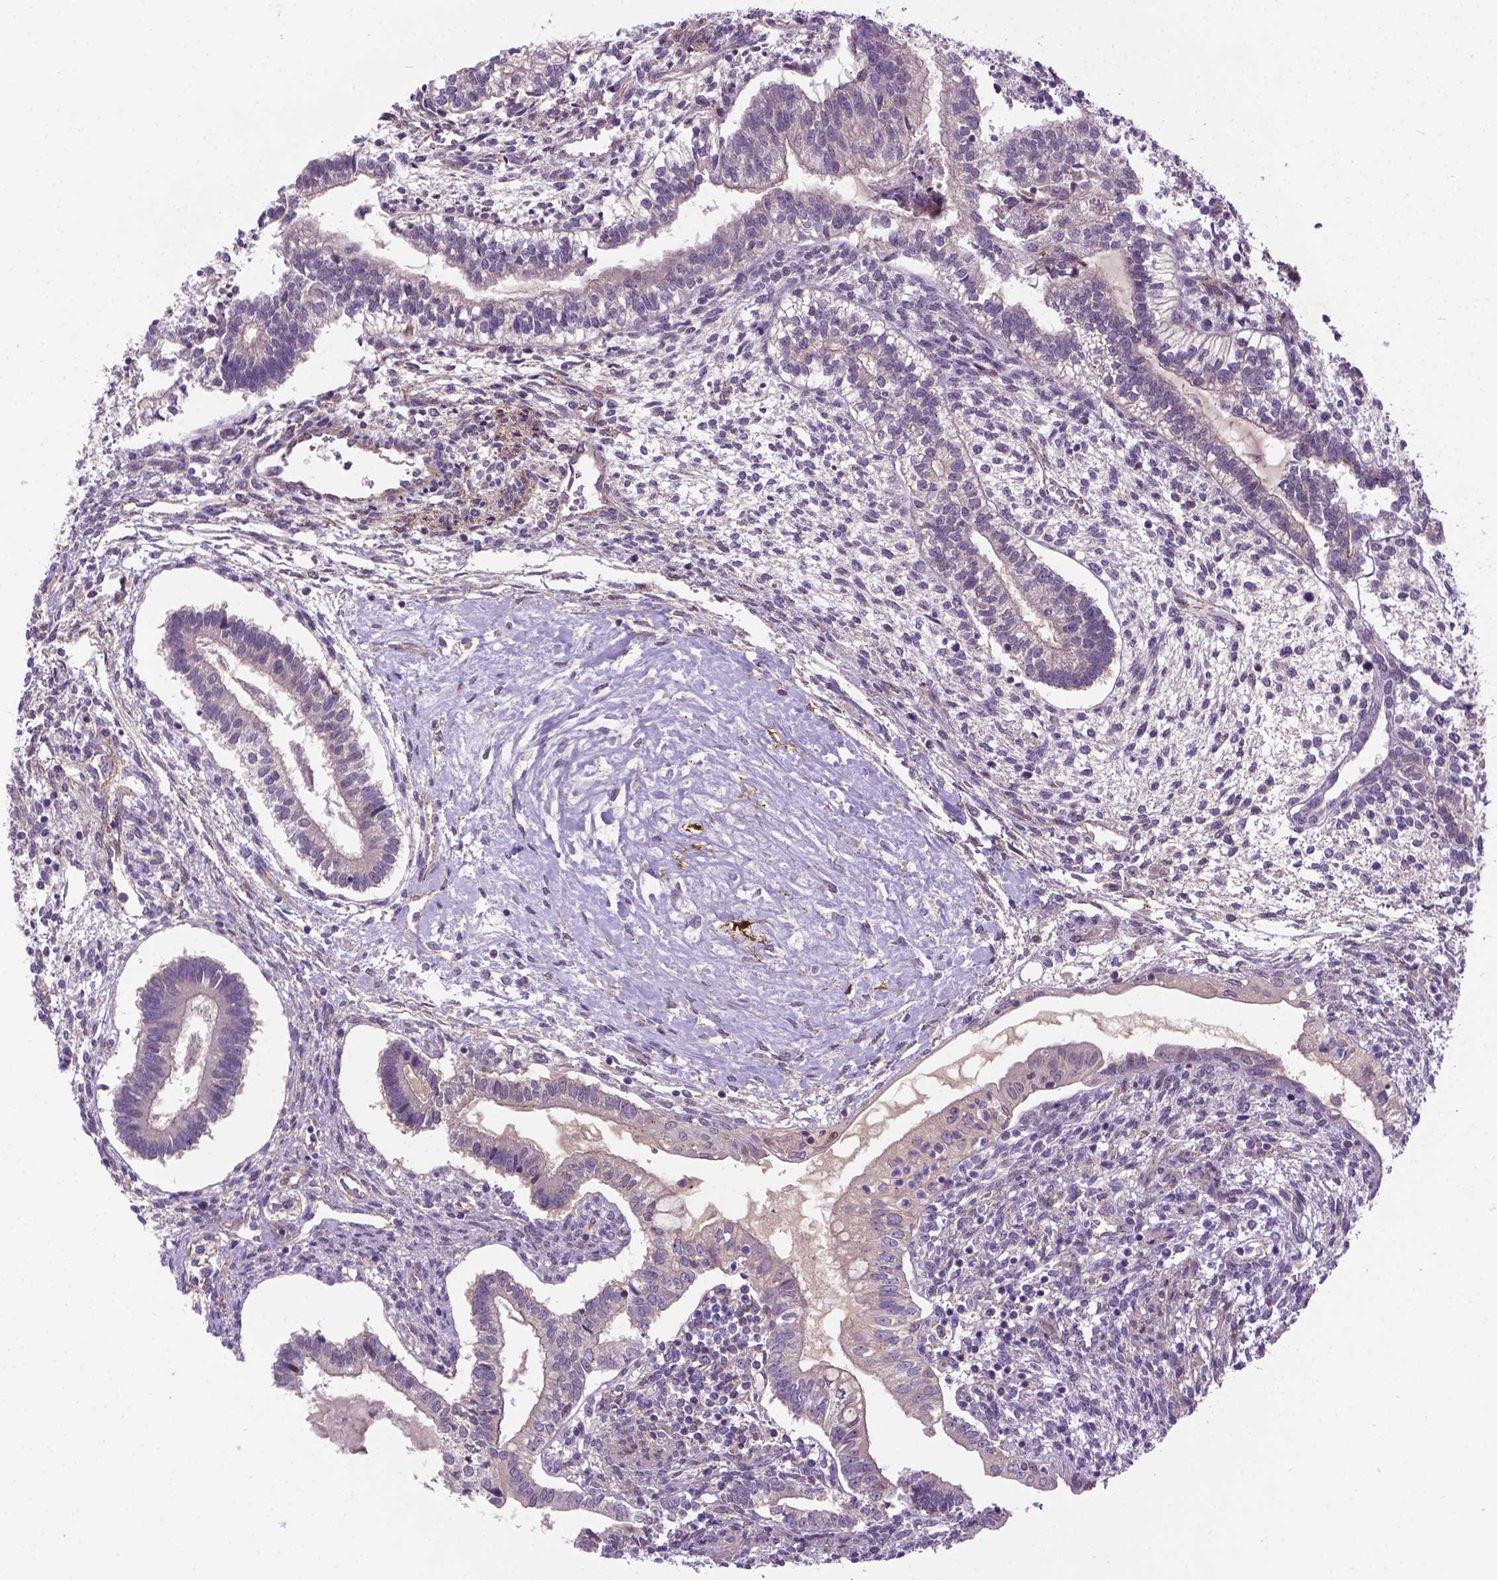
{"staining": {"intensity": "negative", "quantity": "none", "location": "none"}, "tissue": "testis cancer", "cell_type": "Tumor cells", "image_type": "cancer", "snomed": [{"axis": "morphology", "description": "Carcinoma, Embryonal, NOS"}, {"axis": "topography", "description": "Testis"}], "caption": "DAB (3,3'-diaminobenzidine) immunohistochemical staining of human embryonal carcinoma (testis) demonstrates no significant positivity in tumor cells.", "gene": "CCER2", "patient": {"sex": "male", "age": 37}}